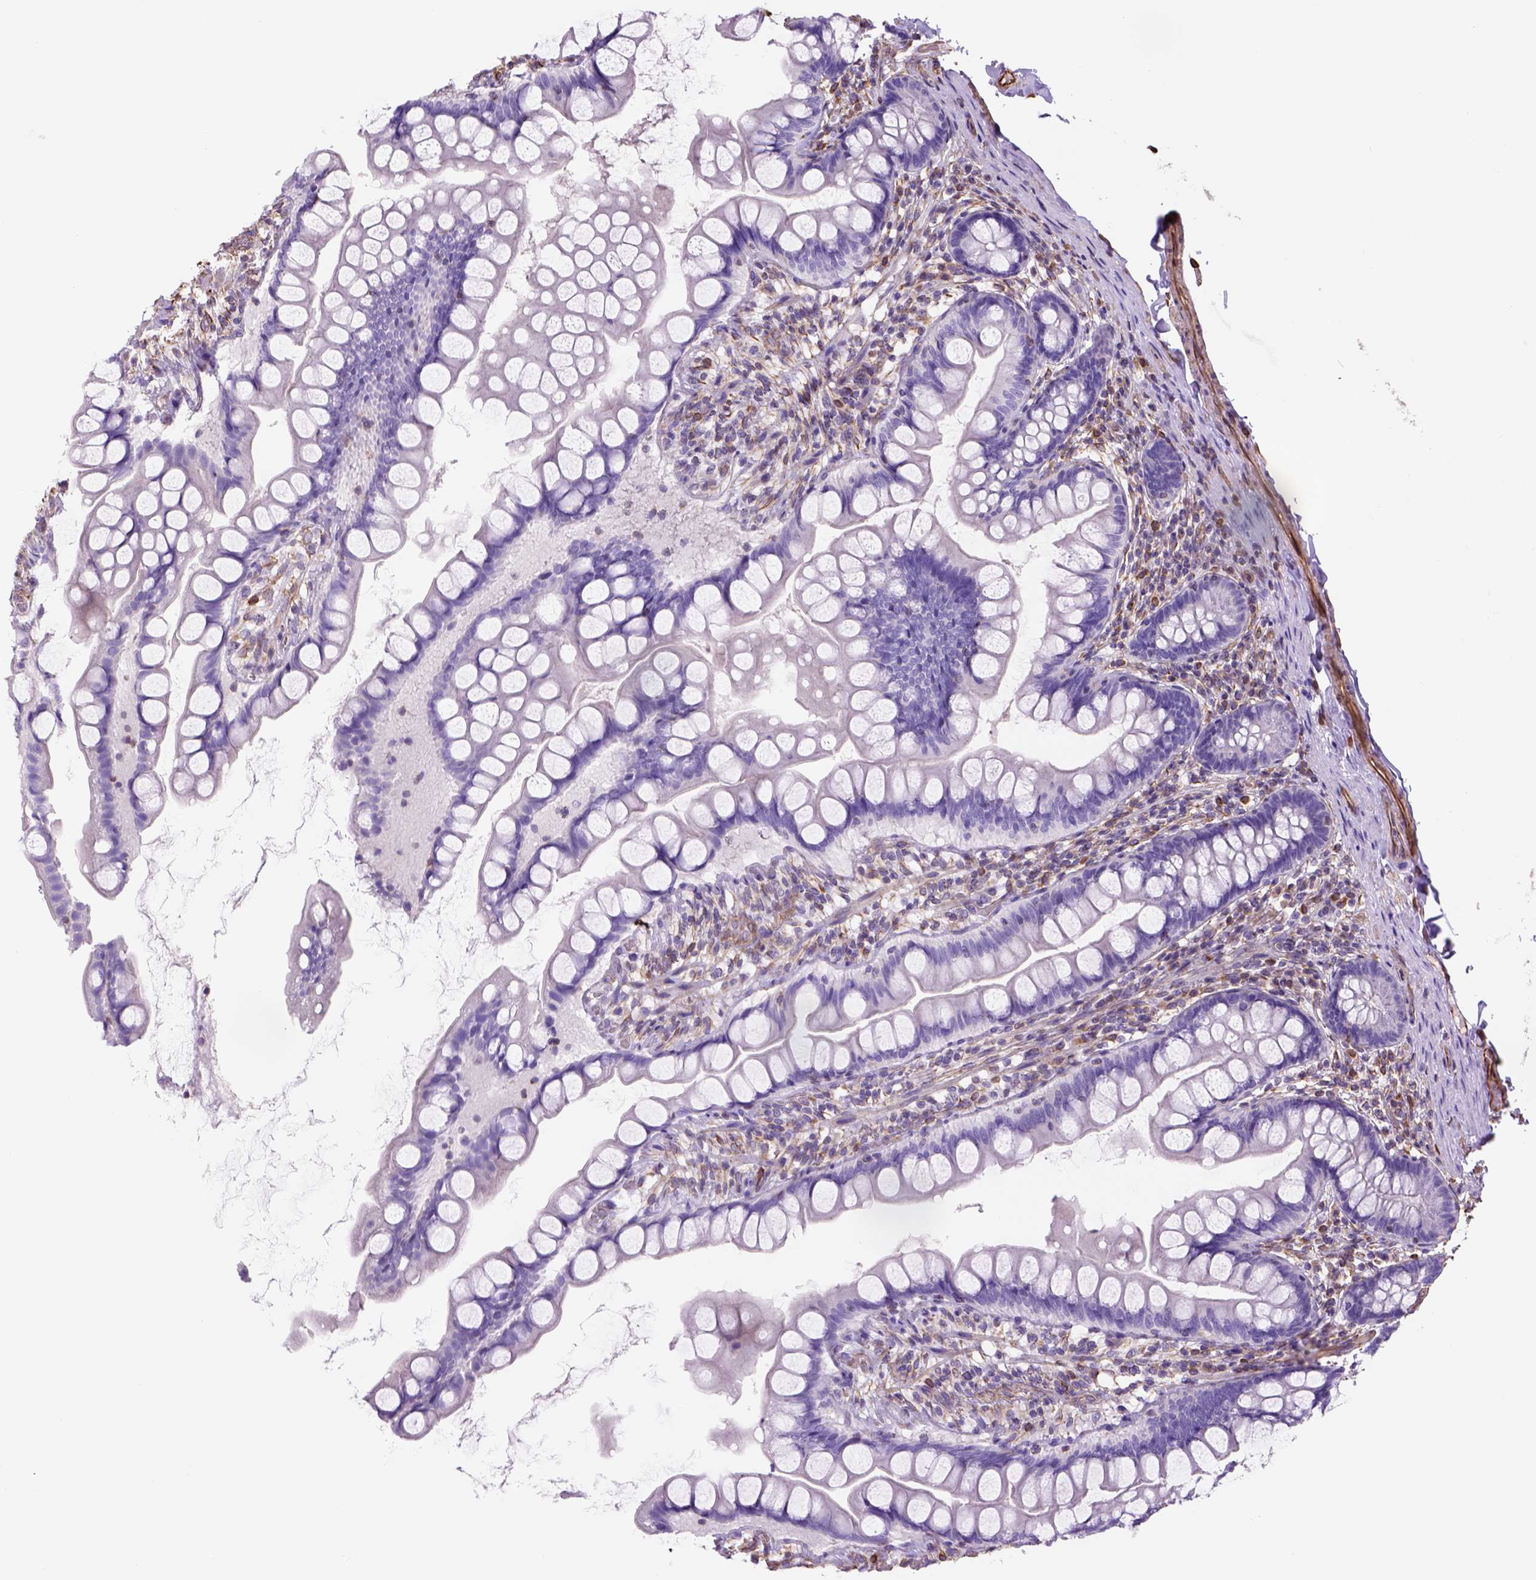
{"staining": {"intensity": "negative", "quantity": "none", "location": "none"}, "tissue": "small intestine", "cell_type": "Glandular cells", "image_type": "normal", "snomed": [{"axis": "morphology", "description": "Normal tissue, NOS"}, {"axis": "topography", "description": "Small intestine"}], "caption": "Small intestine stained for a protein using immunohistochemistry reveals no positivity glandular cells.", "gene": "ZZZ3", "patient": {"sex": "male", "age": 70}}